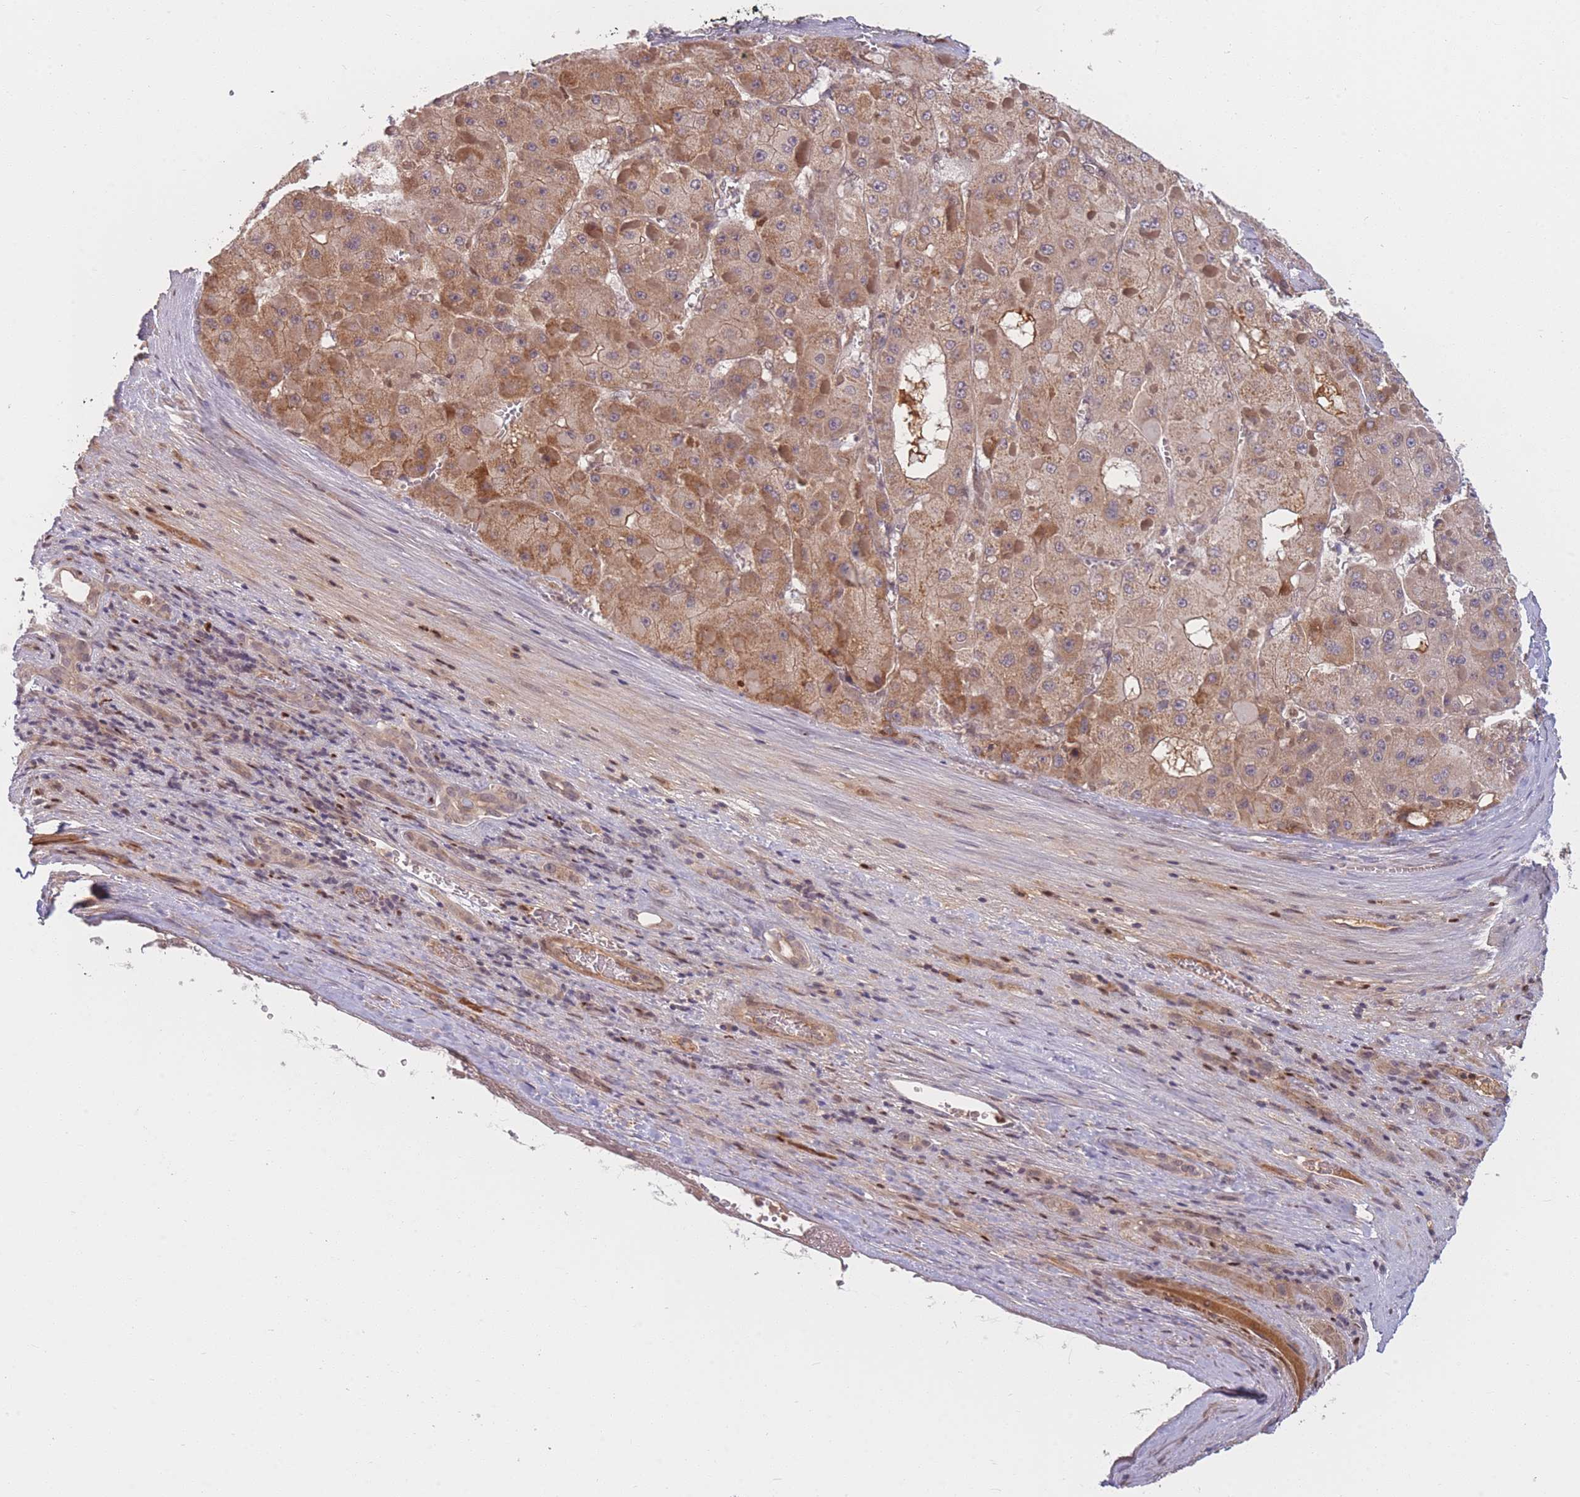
{"staining": {"intensity": "moderate", "quantity": "25%-75%", "location": "cytoplasmic/membranous"}, "tissue": "liver cancer", "cell_type": "Tumor cells", "image_type": "cancer", "snomed": [{"axis": "morphology", "description": "Carcinoma, Hepatocellular, NOS"}, {"axis": "topography", "description": "Liver"}], "caption": "An IHC micrograph of tumor tissue is shown. Protein staining in brown highlights moderate cytoplasmic/membranous positivity in liver hepatocellular carcinoma within tumor cells. The staining was performed using DAB (3,3'-diaminobenzidine), with brown indicating positive protein expression. Nuclei are stained blue with hematoxylin.", "gene": "FAM153A", "patient": {"sex": "female", "age": 73}}